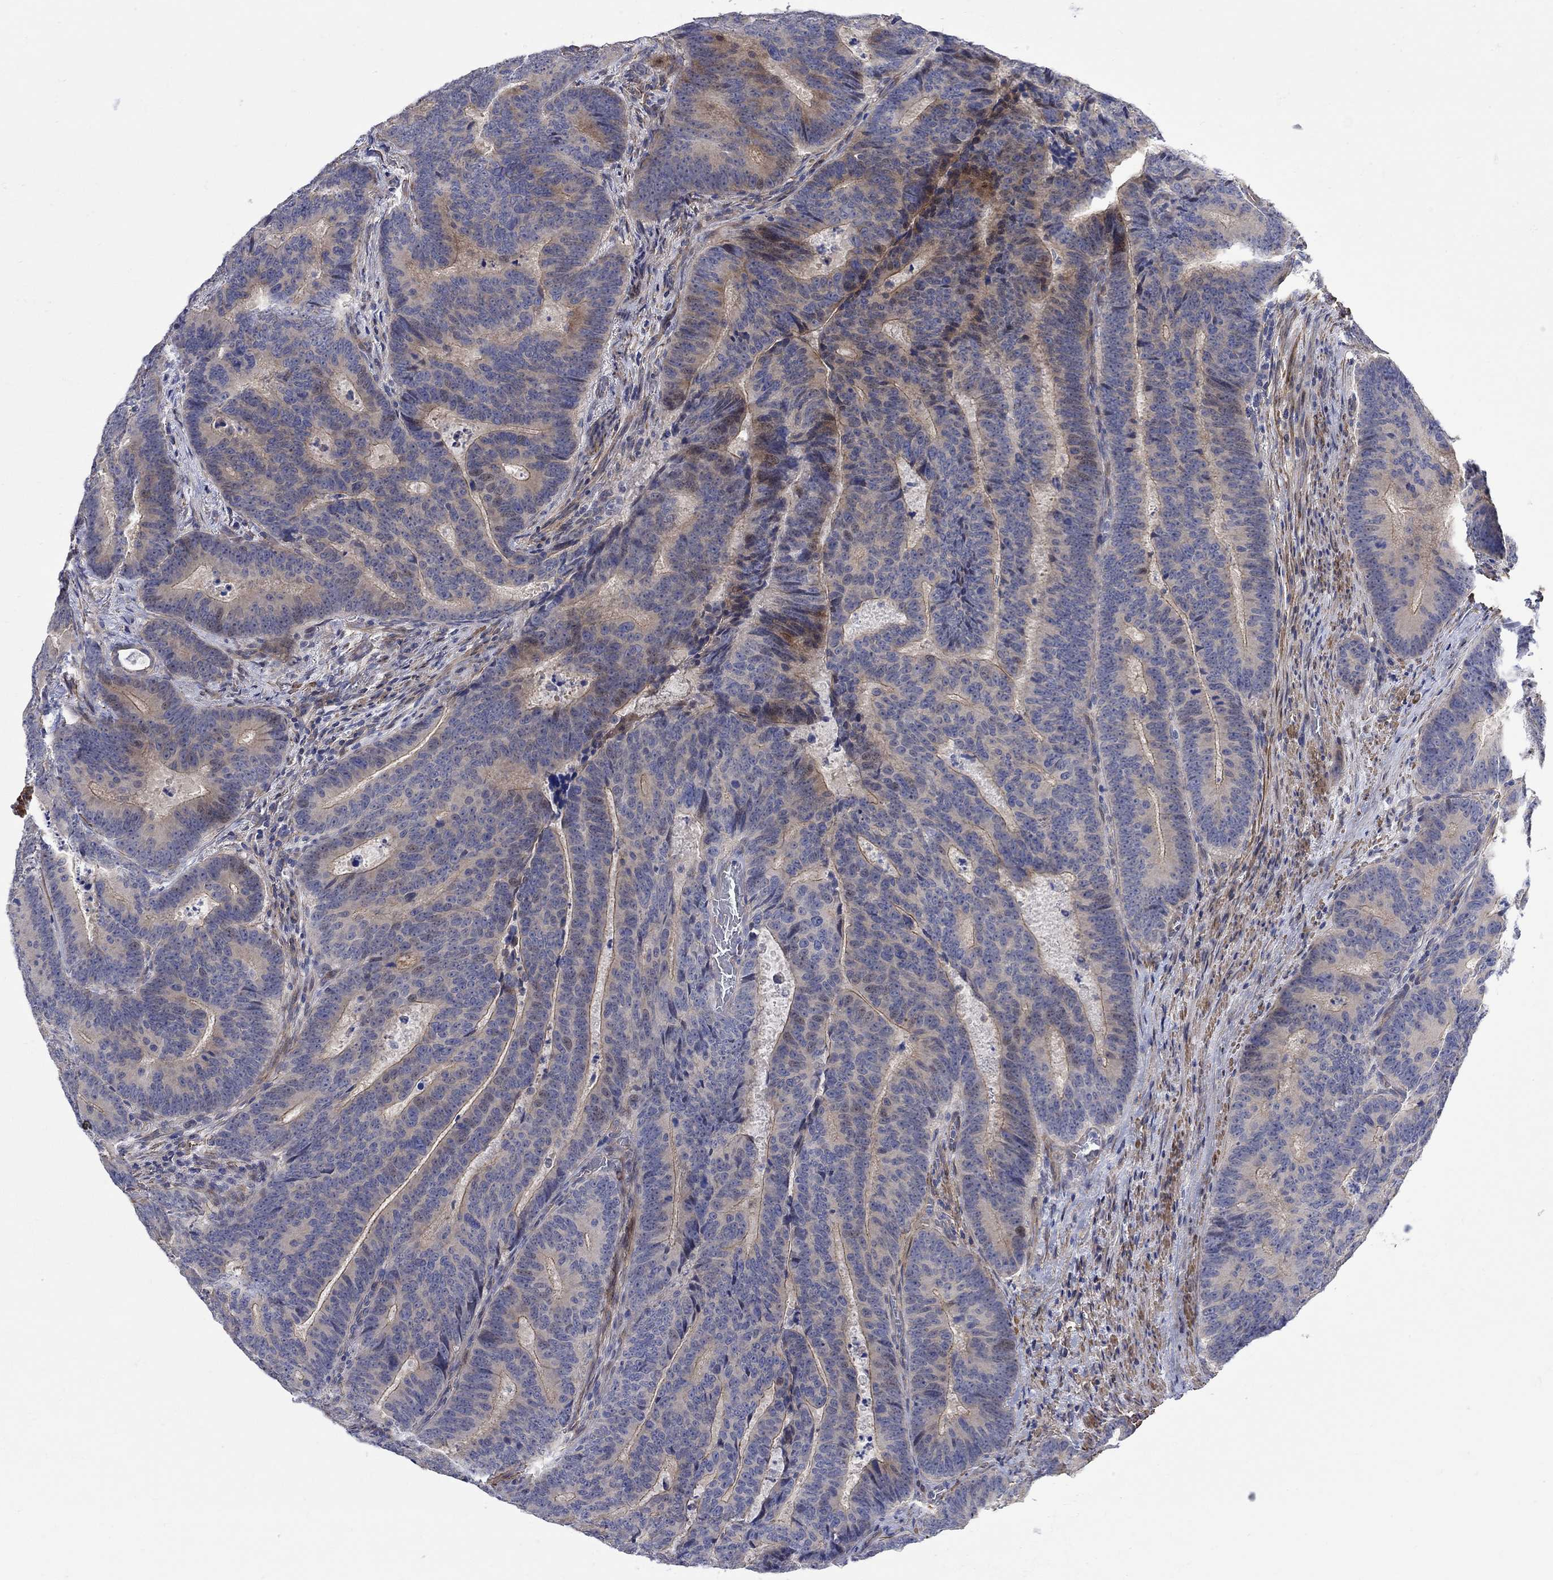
{"staining": {"intensity": "weak", "quantity": "25%-75%", "location": "cytoplasmic/membranous"}, "tissue": "colorectal cancer", "cell_type": "Tumor cells", "image_type": "cancer", "snomed": [{"axis": "morphology", "description": "Adenocarcinoma, NOS"}, {"axis": "topography", "description": "Colon"}], "caption": "Adenocarcinoma (colorectal) tissue shows weak cytoplasmic/membranous expression in approximately 25%-75% of tumor cells The staining is performed using DAB (3,3'-diaminobenzidine) brown chromogen to label protein expression. The nuclei are counter-stained blue using hematoxylin.", "gene": "SCN7A", "patient": {"sex": "female", "age": 82}}